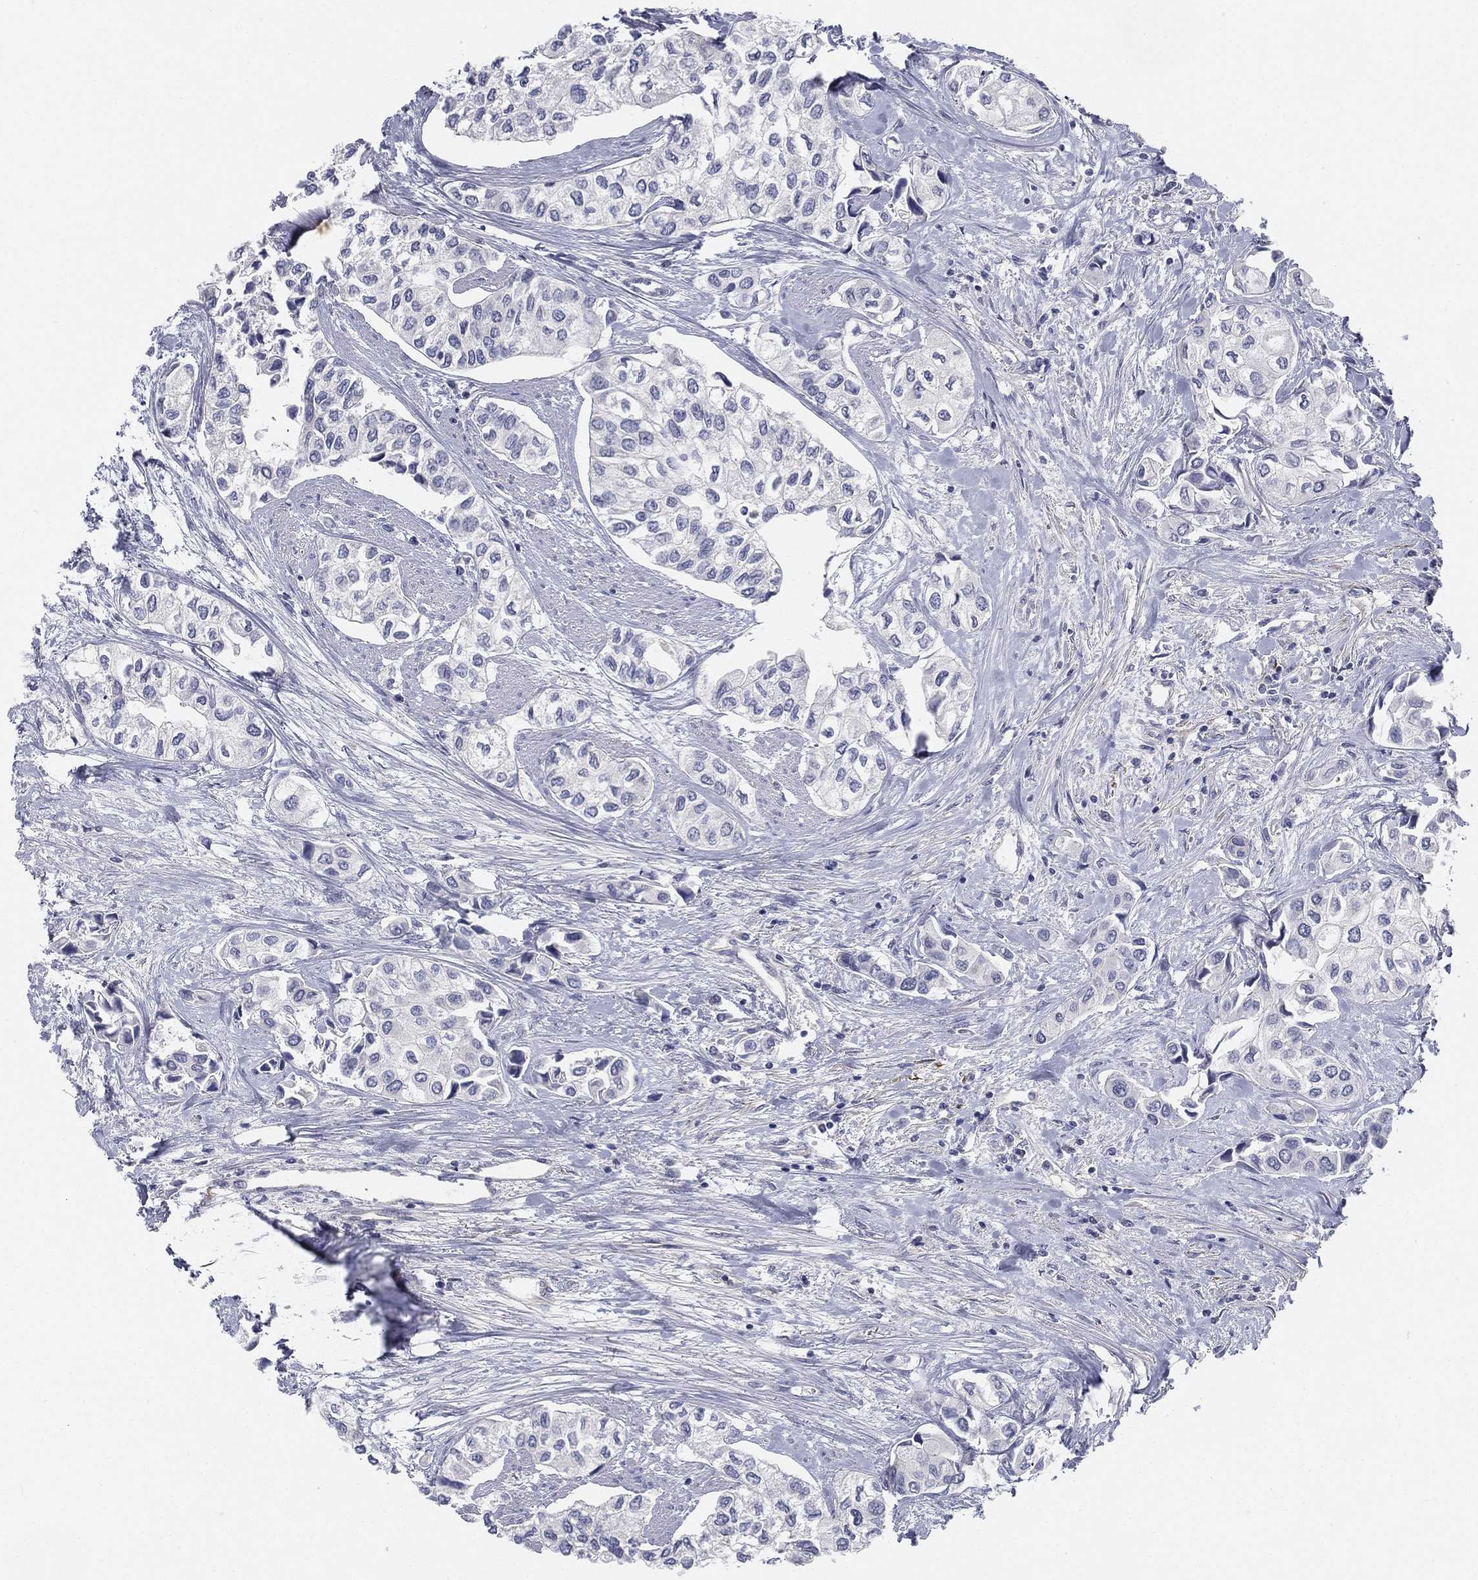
{"staining": {"intensity": "negative", "quantity": "none", "location": "none"}, "tissue": "urothelial cancer", "cell_type": "Tumor cells", "image_type": "cancer", "snomed": [{"axis": "morphology", "description": "Urothelial carcinoma, High grade"}, {"axis": "topography", "description": "Urinary bladder"}], "caption": "DAB (3,3'-diaminobenzidine) immunohistochemical staining of human high-grade urothelial carcinoma reveals no significant positivity in tumor cells. Nuclei are stained in blue.", "gene": "C5orf46", "patient": {"sex": "male", "age": 73}}